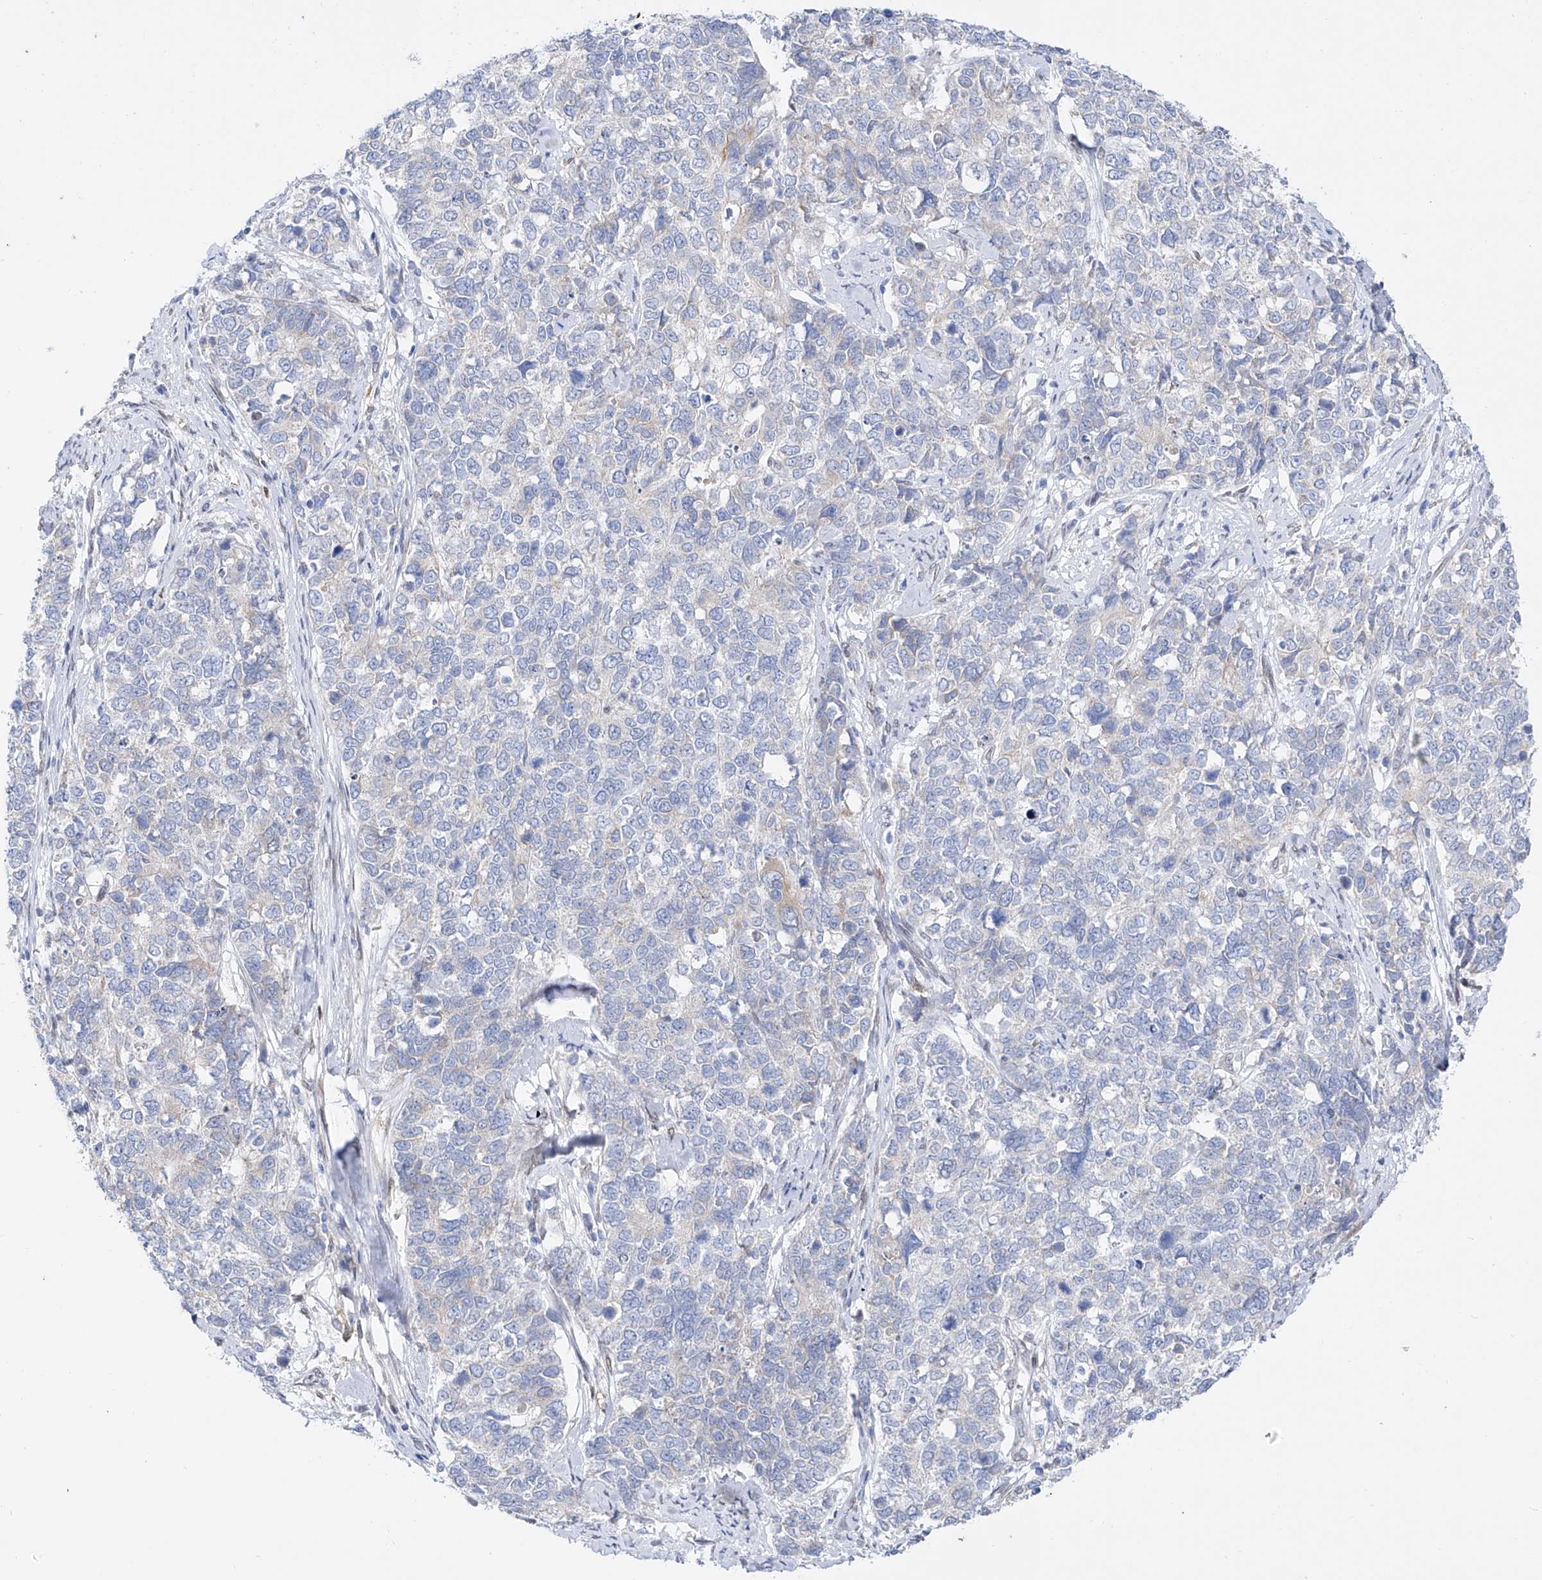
{"staining": {"intensity": "negative", "quantity": "none", "location": "none"}, "tissue": "cervical cancer", "cell_type": "Tumor cells", "image_type": "cancer", "snomed": [{"axis": "morphology", "description": "Squamous cell carcinoma, NOS"}, {"axis": "topography", "description": "Cervix"}], "caption": "An immunohistochemistry micrograph of squamous cell carcinoma (cervical) is shown. There is no staining in tumor cells of squamous cell carcinoma (cervical). (DAB (3,3'-diaminobenzidine) immunohistochemistry (IHC), high magnification).", "gene": "LCLAT1", "patient": {"sex": "female", "age": 63}}